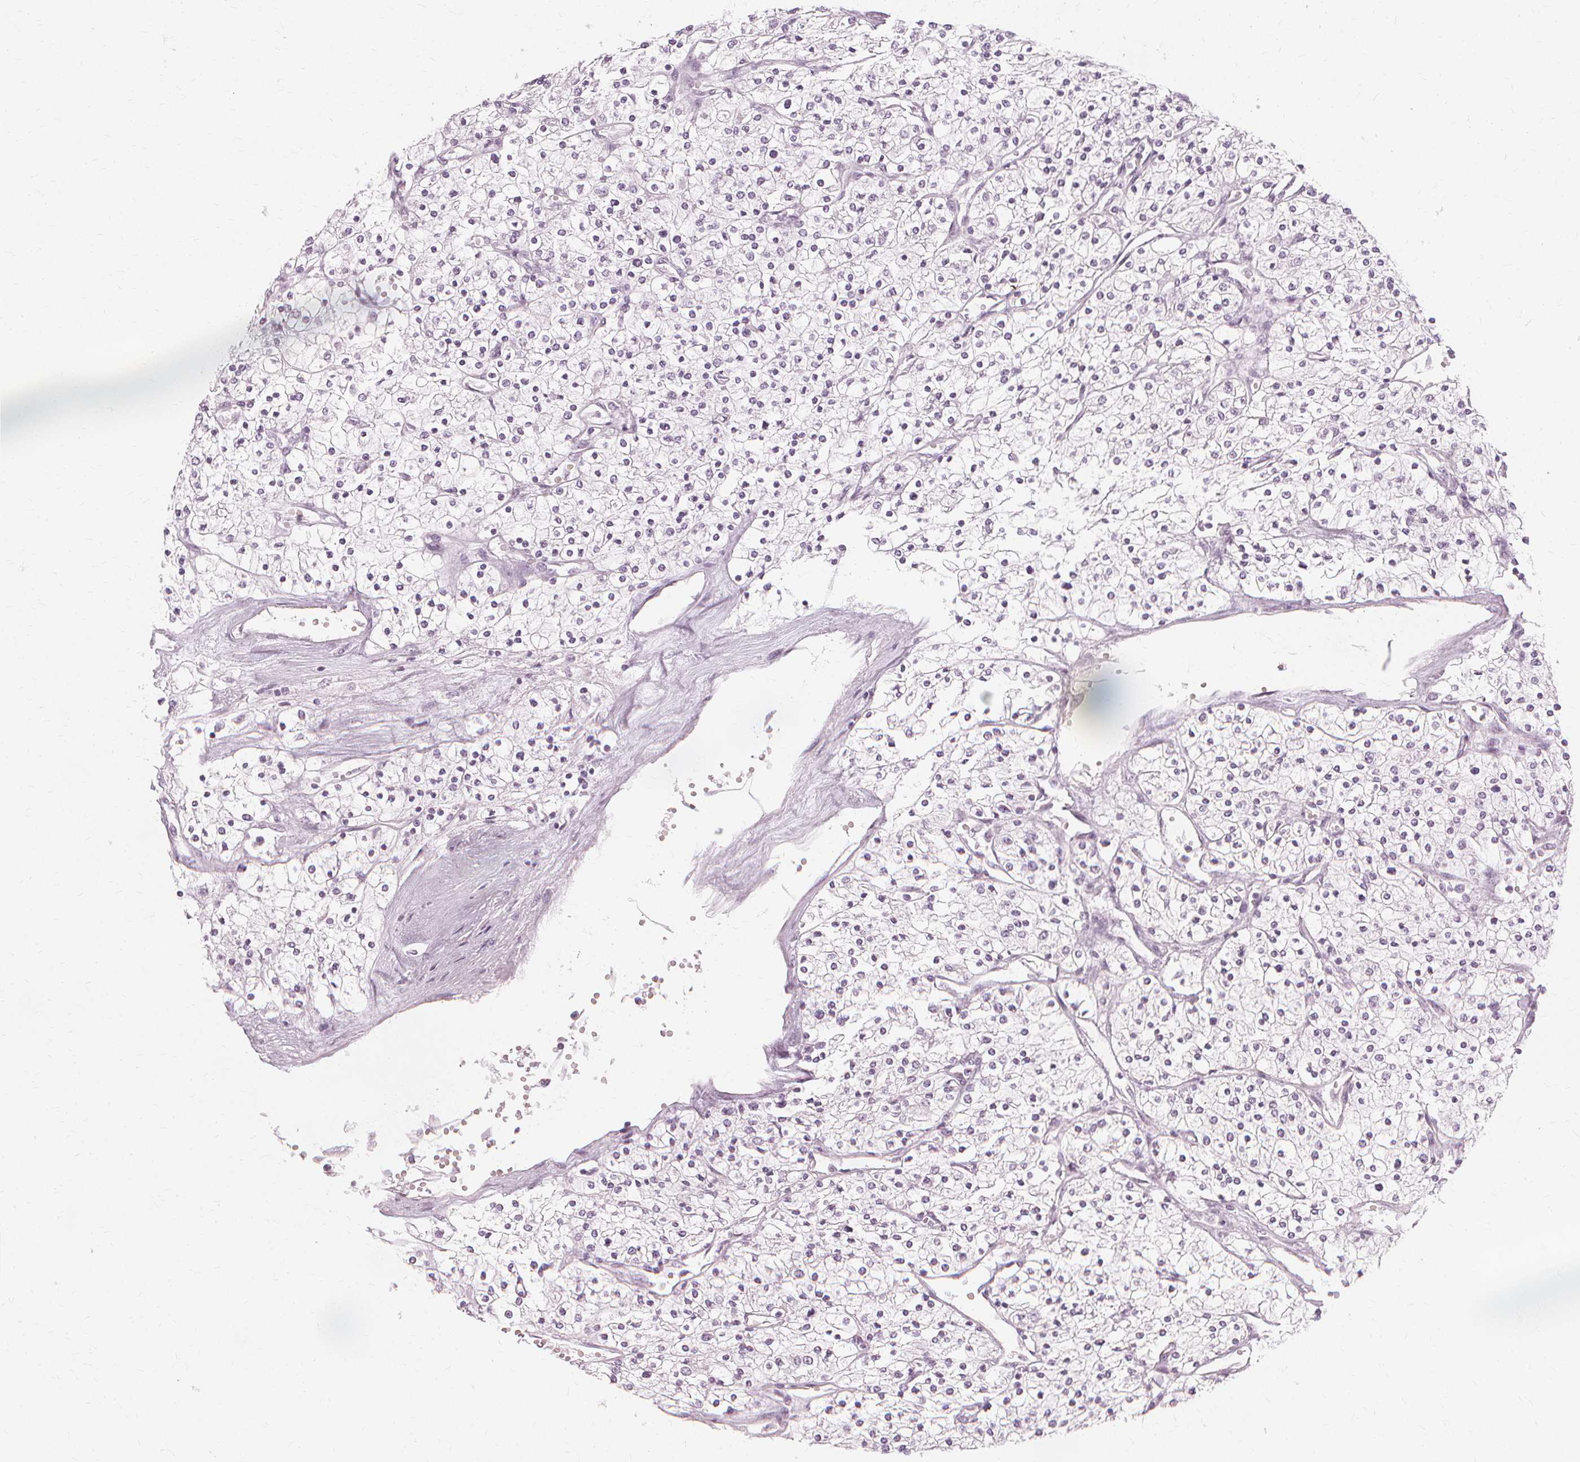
{"staining": {"intensity": "negative", "quantity": "none", "location": "none"}, "tissue": "renal cancer", "cell_type": "Tumor cells", "image_type": "cancer", "snomed": [{"axis": "morphology", "description": "Adenocarcinoma, NOS"}, {"axis": "topography", "description": "Kidney"}], "caption": "This is an immunohistochemistry image of renal cancer. There is no positivity in tumor cells.", "gene": "NXPE1", "patient": {"sex": "male", "age": 80}}